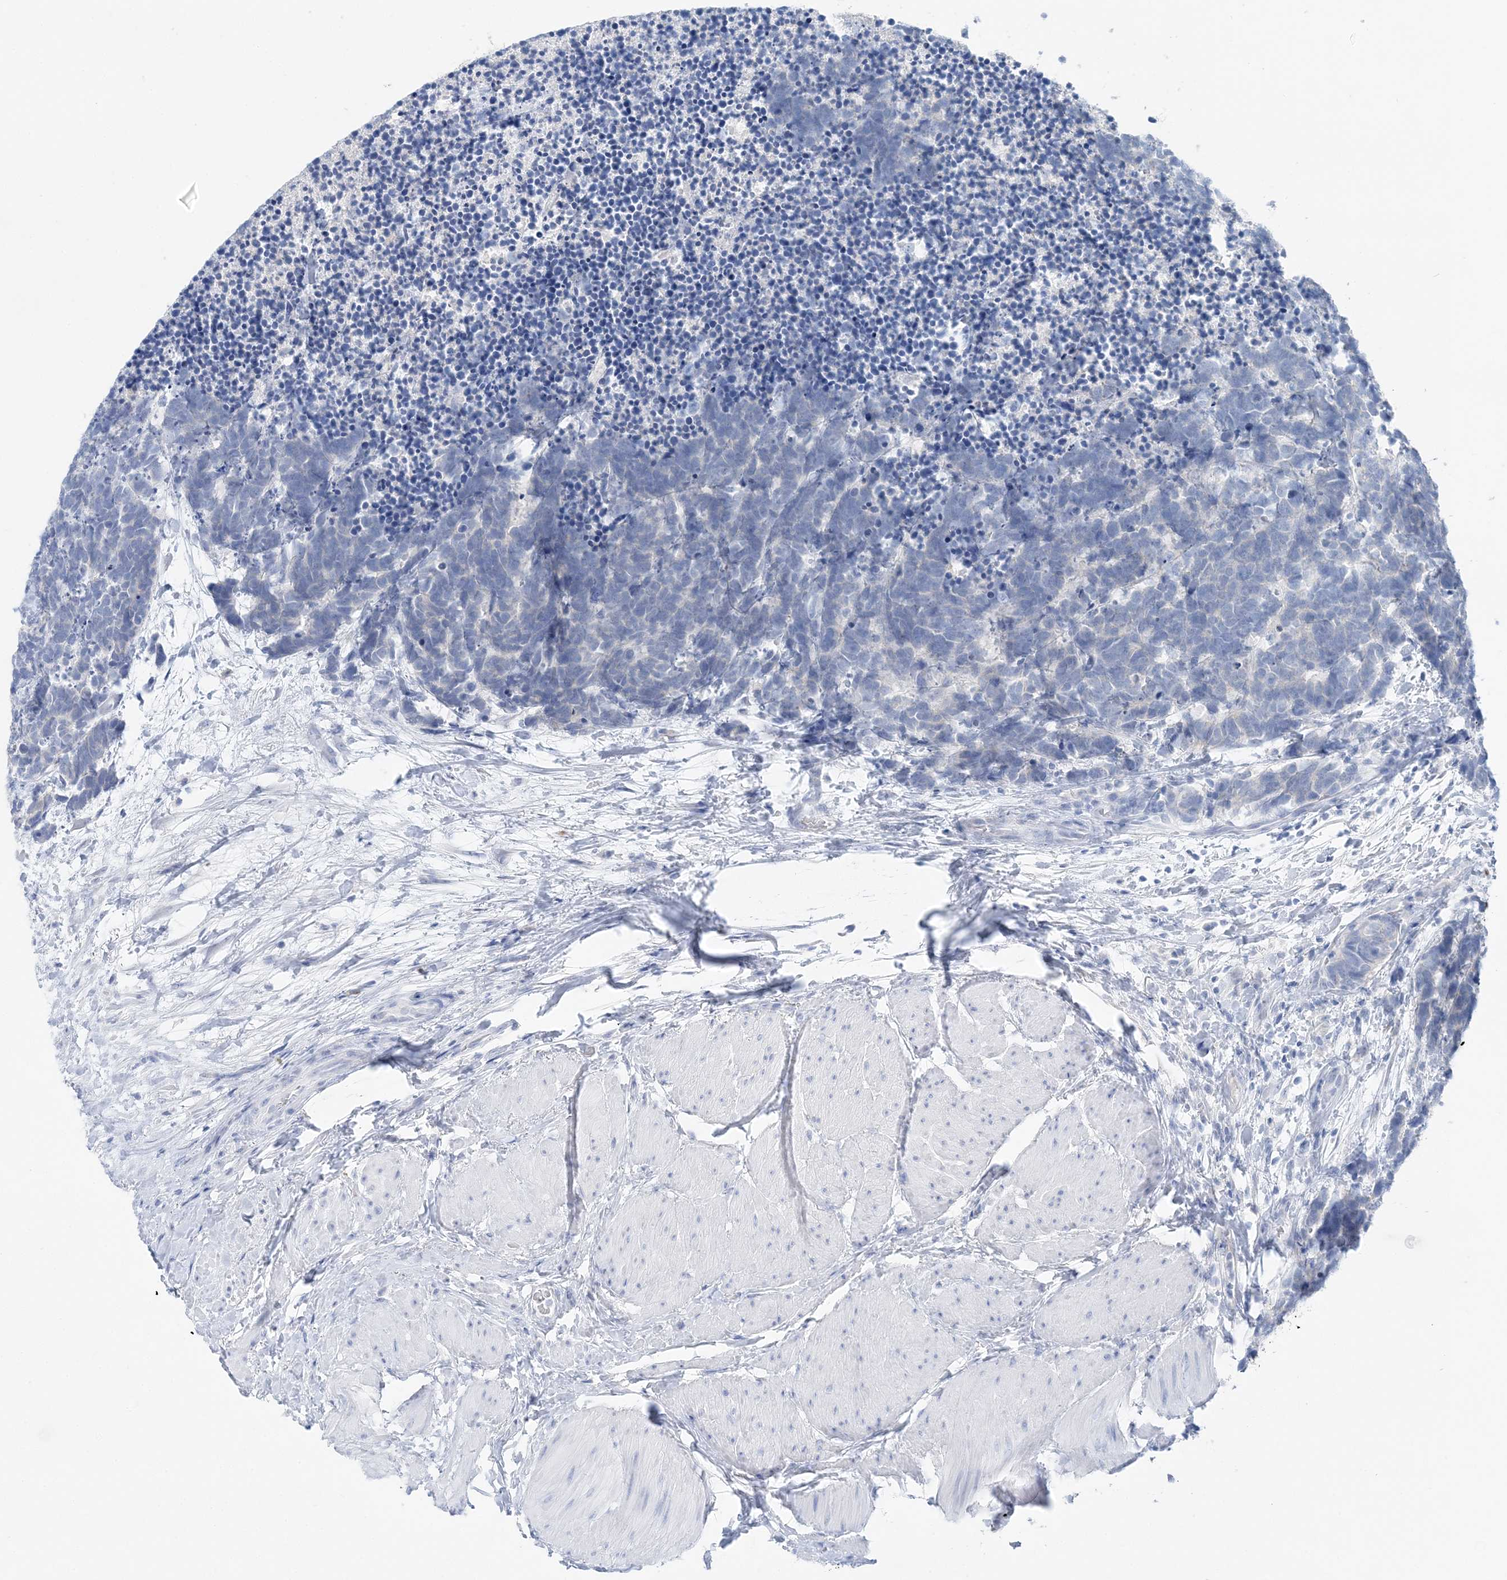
{"staining": {"intensity": "negative", "quantity": "none", "location": "none"}, "tissue": "carcinoid", "cell_type": "Tumor cells", "image_type": "cancer", "snomed": [{"axis": "morphology", "description": "Carcinoma, NOS"}, {"axis": "morphology", "description": "Carcinoid, malignant, NOS"}, {"axis": "topography", "description": "Urinary bladder"}], "caption": "Immunohistochemistry micrograph of neoplastic tissue: carcinoid stained with DAB exhibits no significant protein staining in tumor cells.", "gene": "SLC5A6", "patient": {"sex": "male", "age": 57}}